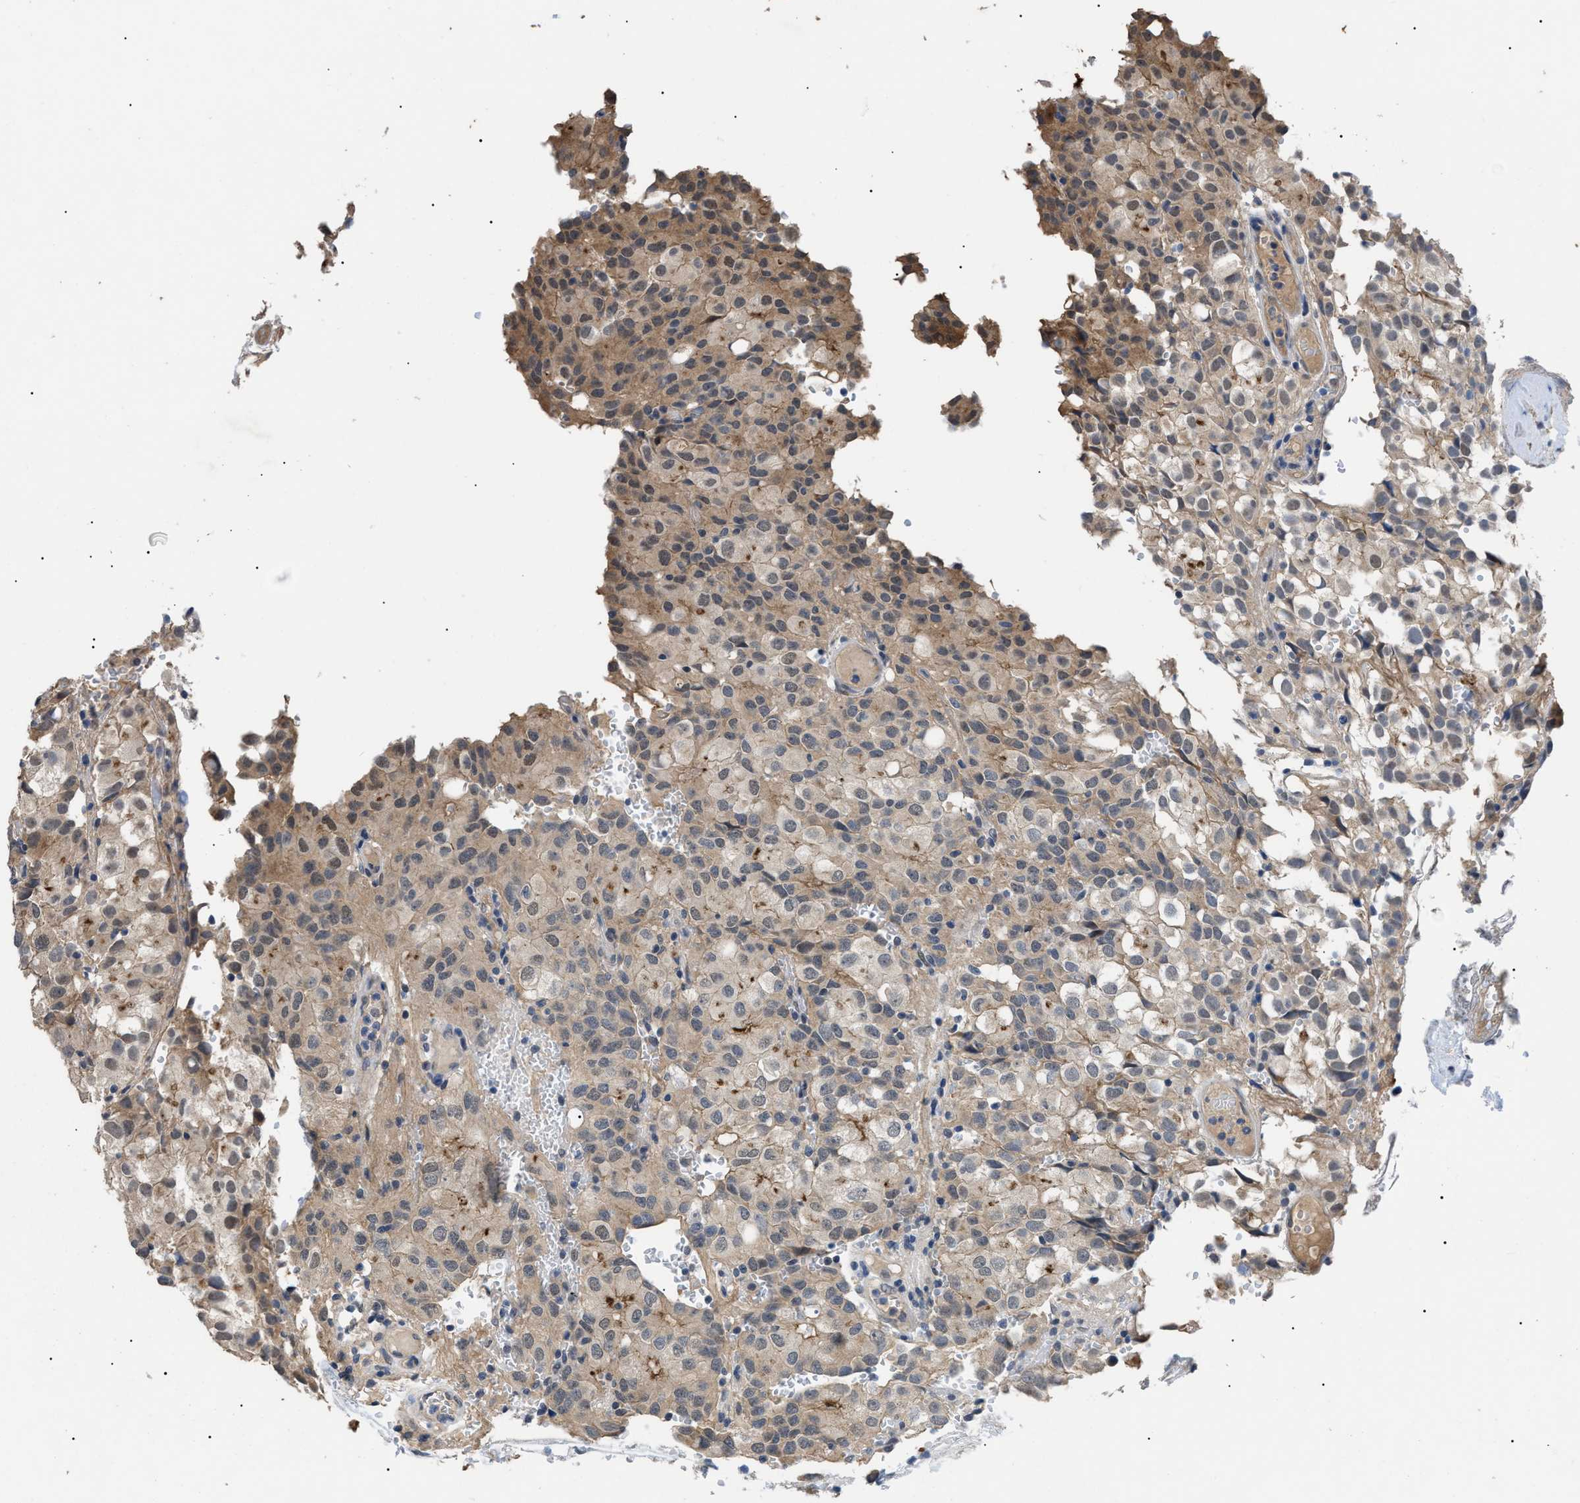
{"staining": {"intensity": "strong", "quantity": "25%-75%", "location": "cytoplasmic/membranous"}, "tissue": "glioma", "cell_type": "Tumor cells", "image_type": "cancer", "snomed": [{"axis": "morphology", "description": "Glioma, malignant, High grade"}, {"axis": "topography", "description": "Brain"}], "caption": "This is an image of IHC staining of glioma, which shows strong positivity in the cytoplasmic/membranous of tumor cells.", "gene": "CRCP", "patient": {"sex": "male", "age": 32}}